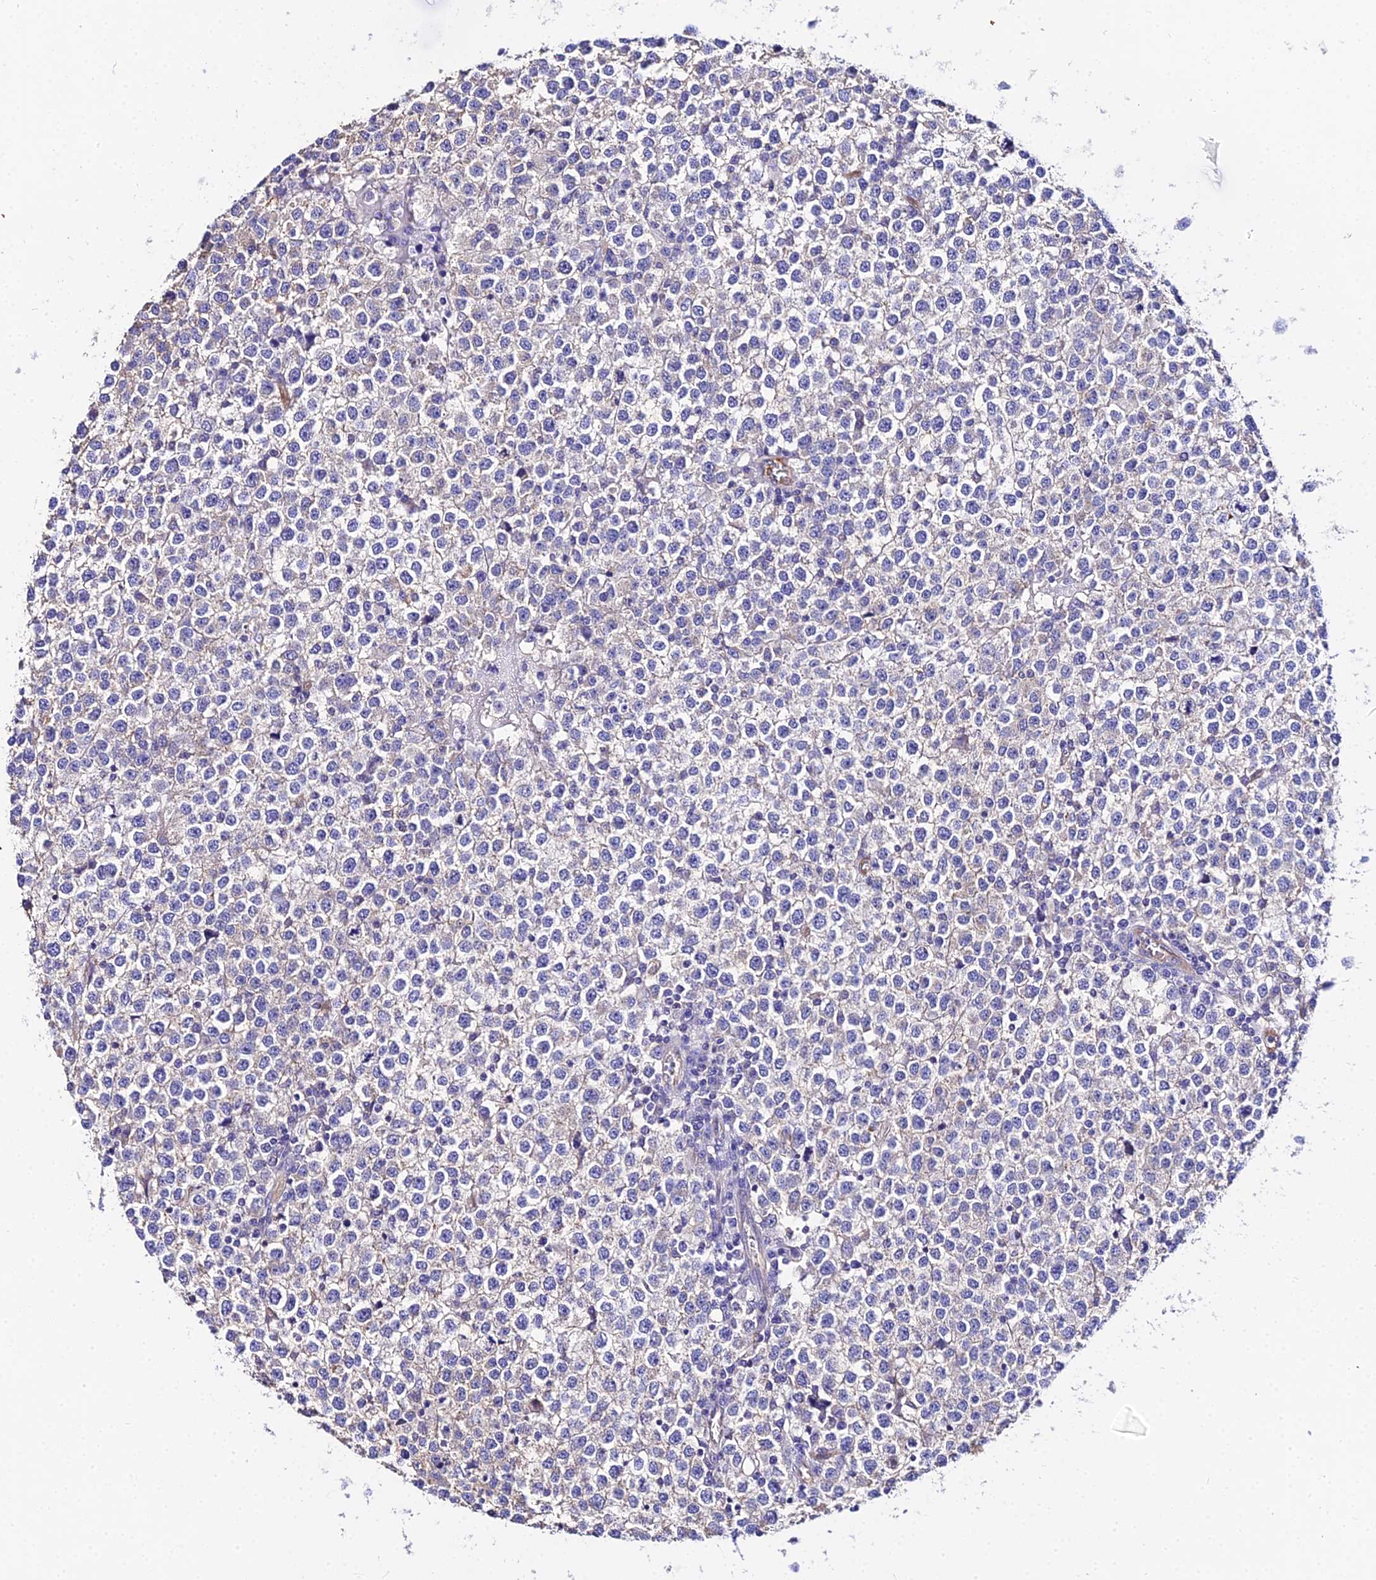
{"staining": {"intensity": "weak", "quantity": "<25%", "location": "cytoplasmic/membranous"}, "tissue": "testis cancer", "cell_type": "Tumor cells", "image_type": "cancer", "snomed": [{"axis": "morphology", "description": "Seminoma, NOS"}, {"axis": "topography", "description": "Testis"}], "caption": "Immunohistochemistry (IHC) of human testis cancer reveals no expression in tumor cells.", "gene": "DAW1", "patient": {"sex": "male", "age": 65}}